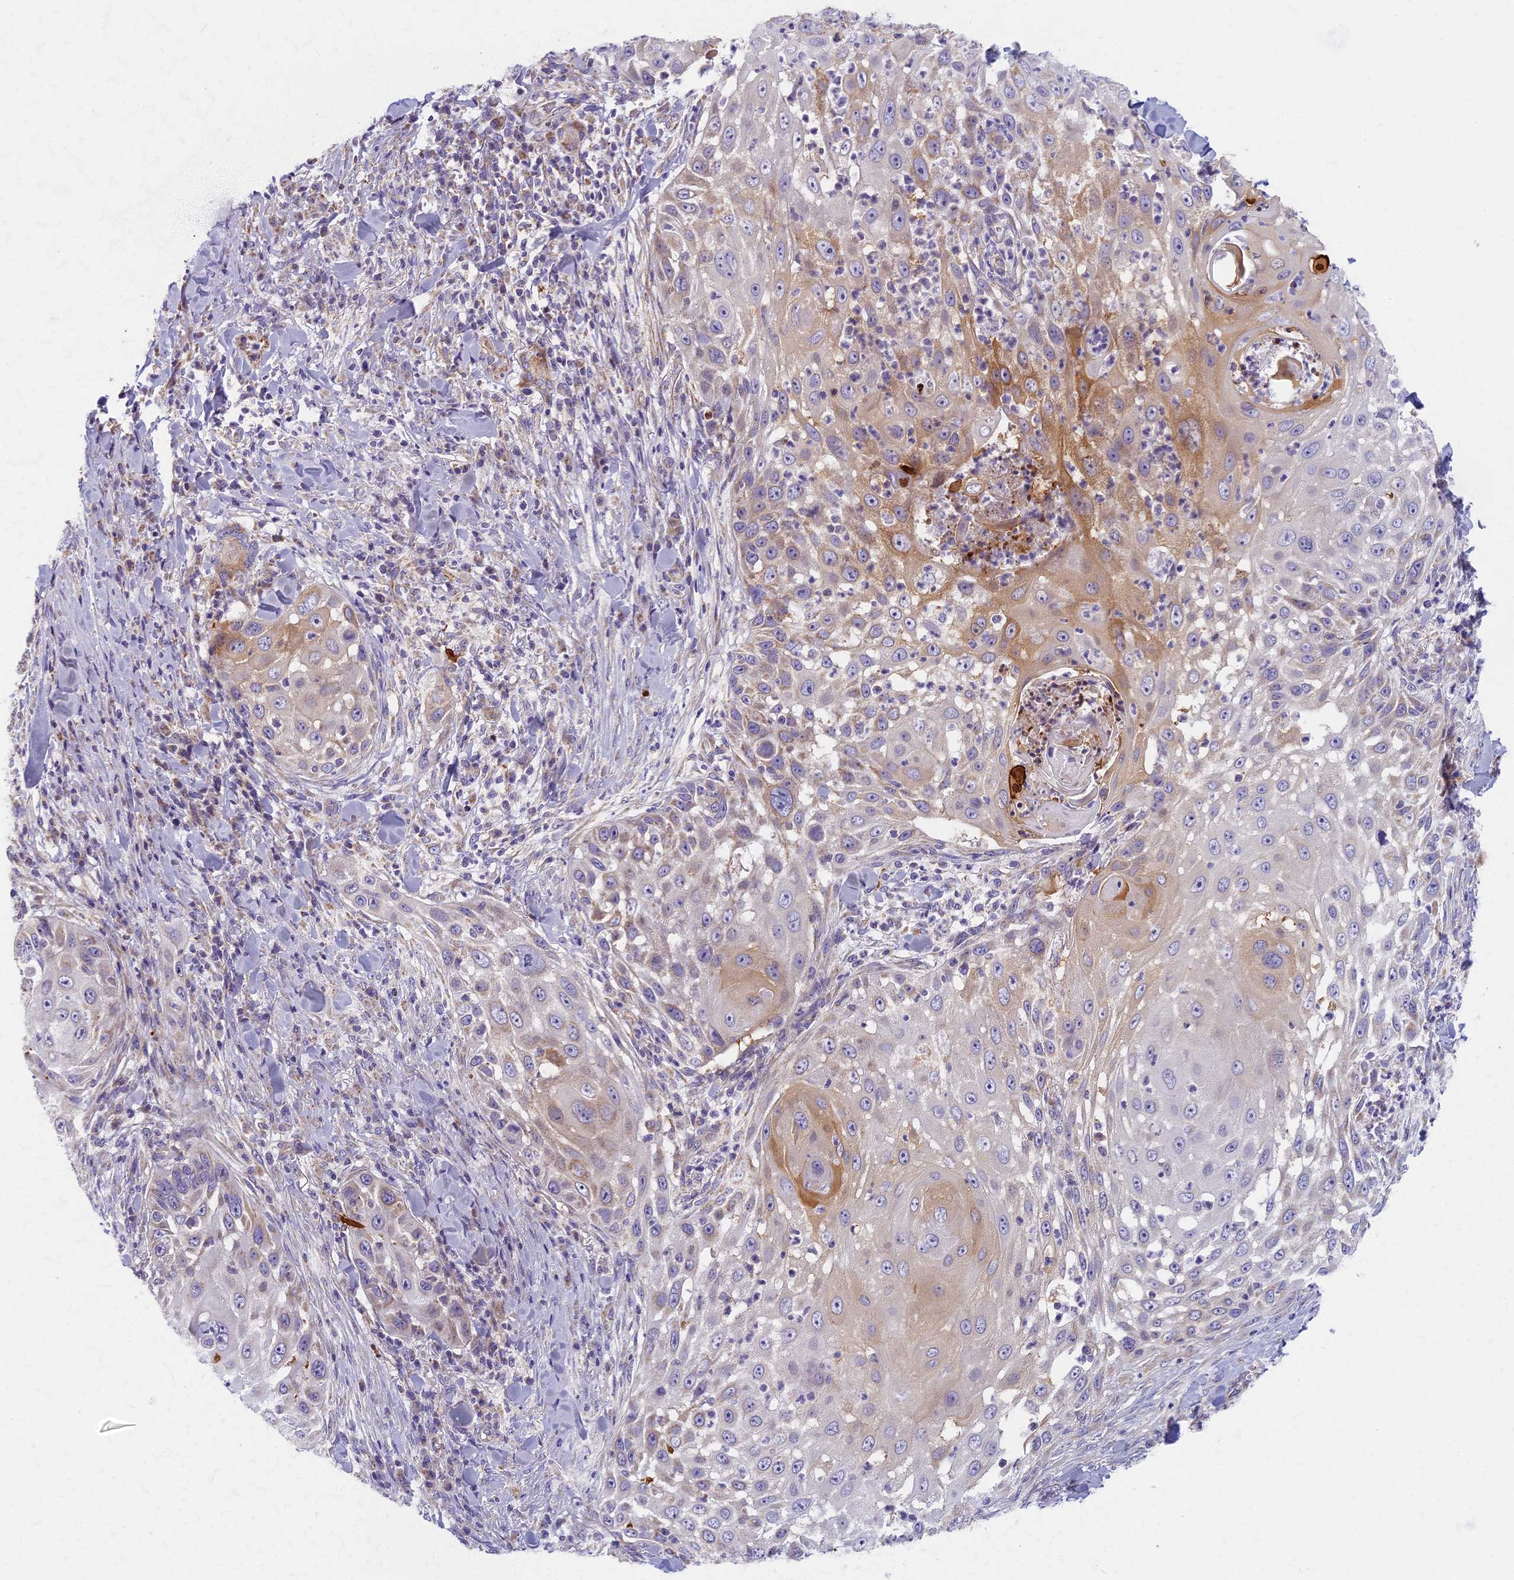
{"staining": {"intensity": "moderate", "quantity": "<25%", "location": "cytoplasmic/membranous"}, "tissue": "skin cancer", "cell_type": "Tumor cells", "image_type": "cancer", "snomed": [{"axis": "morphology", "description": "Squamous cell carcinoma, NOS"}, {"axis": "topography", "description": "Skin"}], "caption": "An image of skin cancer (squamous cell carcinoma) stained for a protein shows moderate cytoplasmic/membranous brown staining in tumor cells.", "gene": "MRPS25", "patient": {"sex": "female", "age": 44}}